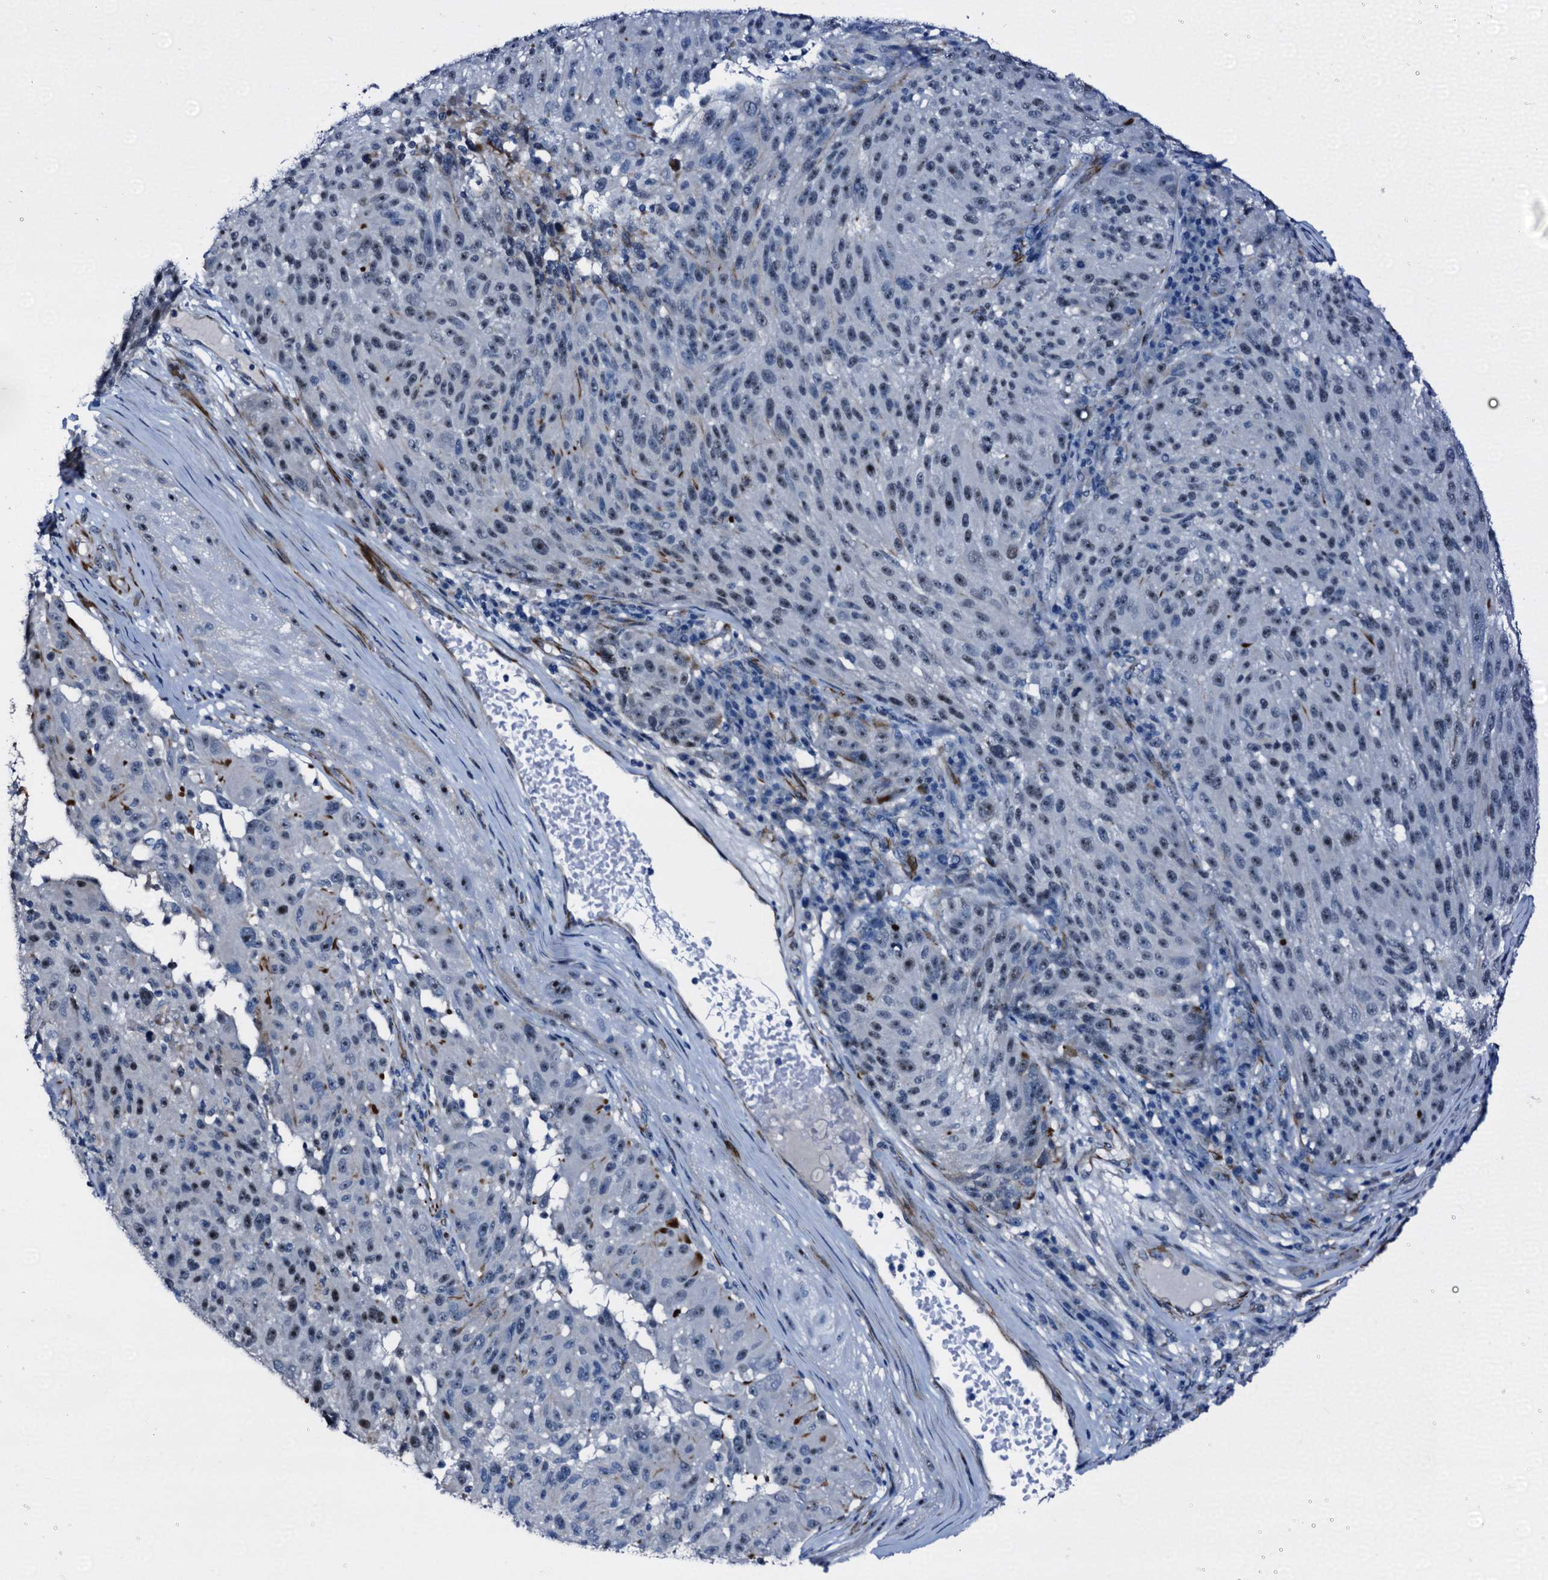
{"staining": {"intensity": "moderate", "quantity": "<25%", "location": "nuclear"}, "tissue": "melanoma", "cell_type": "Tumor cells", "image_type": "cancer", "snomed": [{"axis": "morphology", "description": "Malignant melanoma, NOS"}, {"axis": "topography", "description": "Skin"}], "caption": "Moderate nuclear protein positivity is seen in approximately <25% of tumor cells in malignant melanoma.", "gene": "EMG1", "patient": {"sex": "male", "age": 53}}